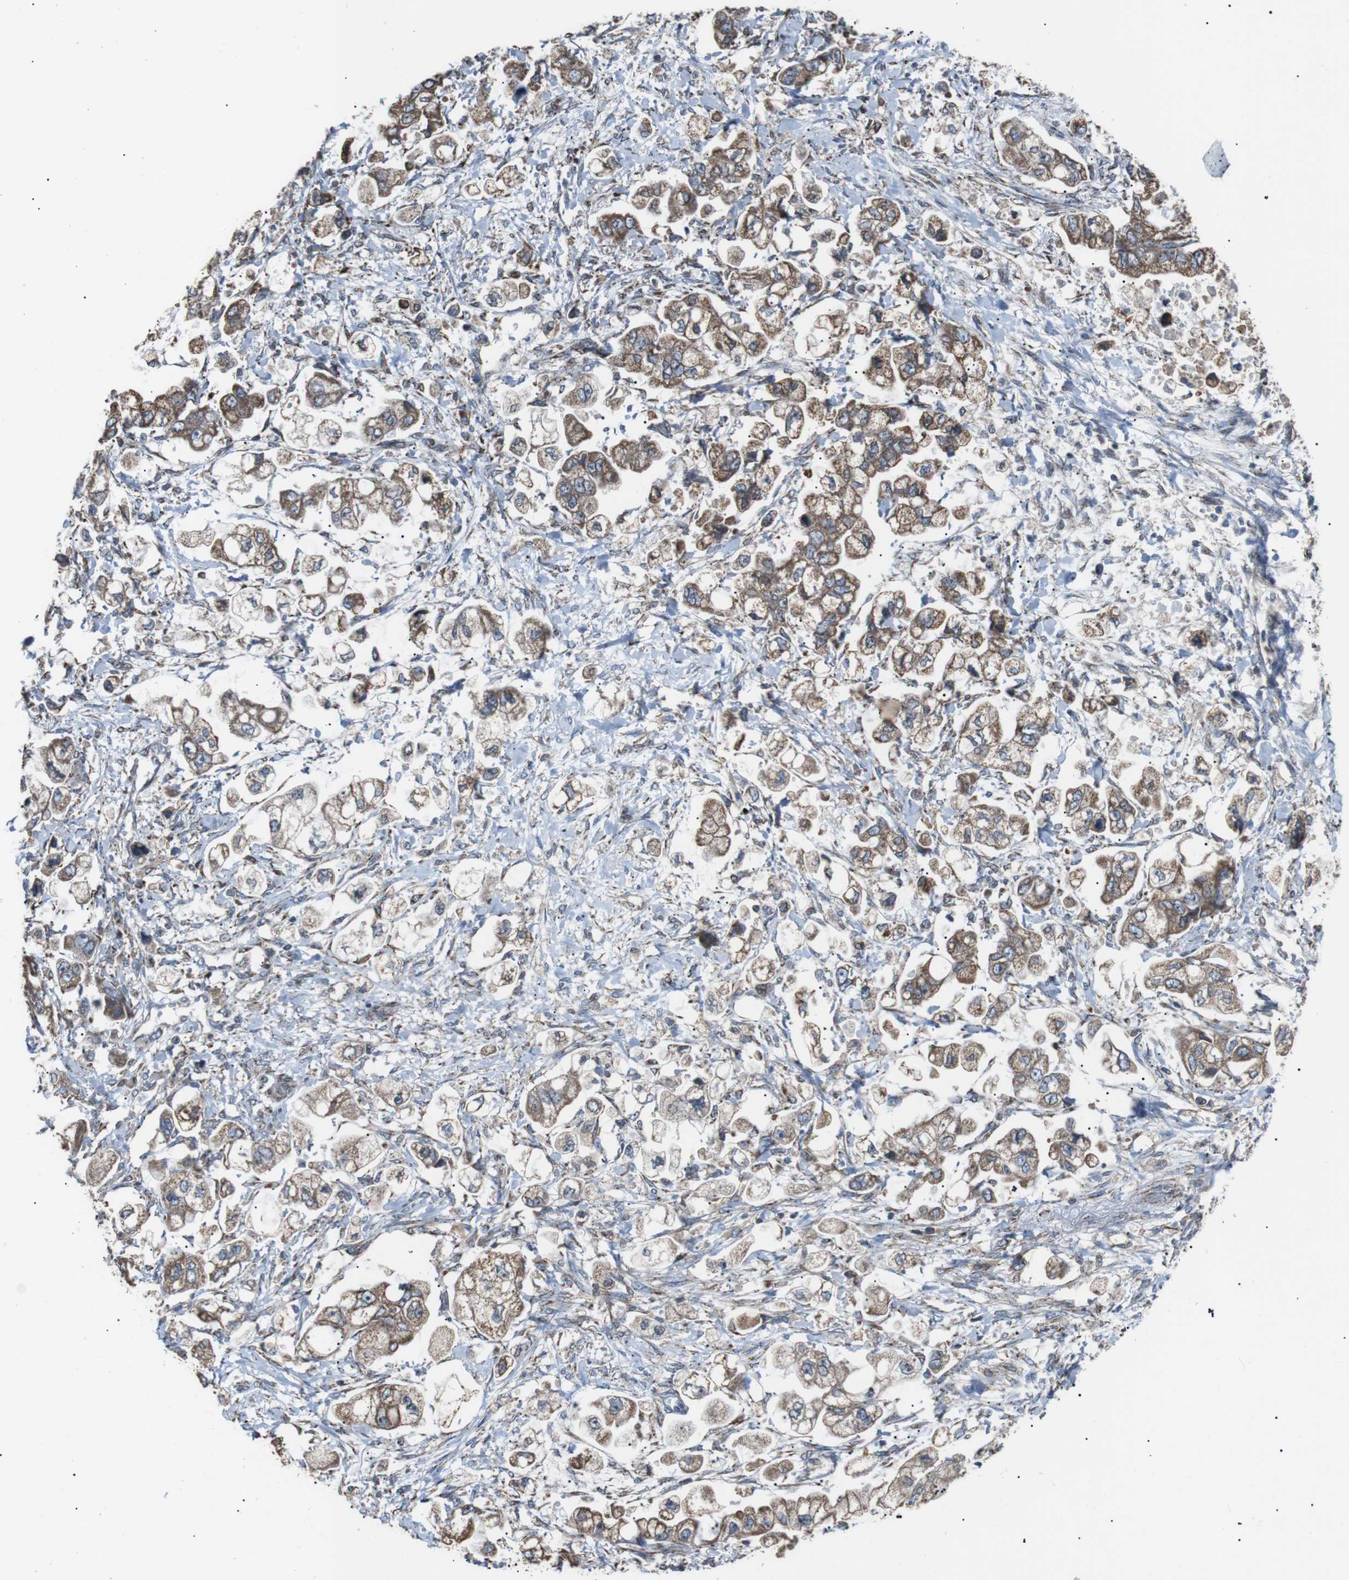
{"staining": {"intensity": "moderate", "quantity": ">75%", "location": "cytoplasmic/membranous"}, "tissue": "stomach cancer", "cell_type": "Tumor cells", "image_type": "cancer", "snomed": [{"axis": "morphology", "description": "Normal tissue, NOS"}, {"axis": "morphology", "description": "Adenocarcinoma, NOS"}, {"axis": "topography", "description": "Stomach"}], "caption": "Immunohistochemistry (IHC) (DAB) staining of human stomach adenocarcinoma exhibits moderate cytoplasmic/membranous protein expression in approximately >75% of tumor cells. The staining was performed using DAB (3,3'-diaminobenzidine) to visualize the protein expression in brown, while the nuclei were stained in blue with hematoxylin (Magnification: 20x).", "gene": "CISD2", "patient": {"sex": "male", "age": 62}}